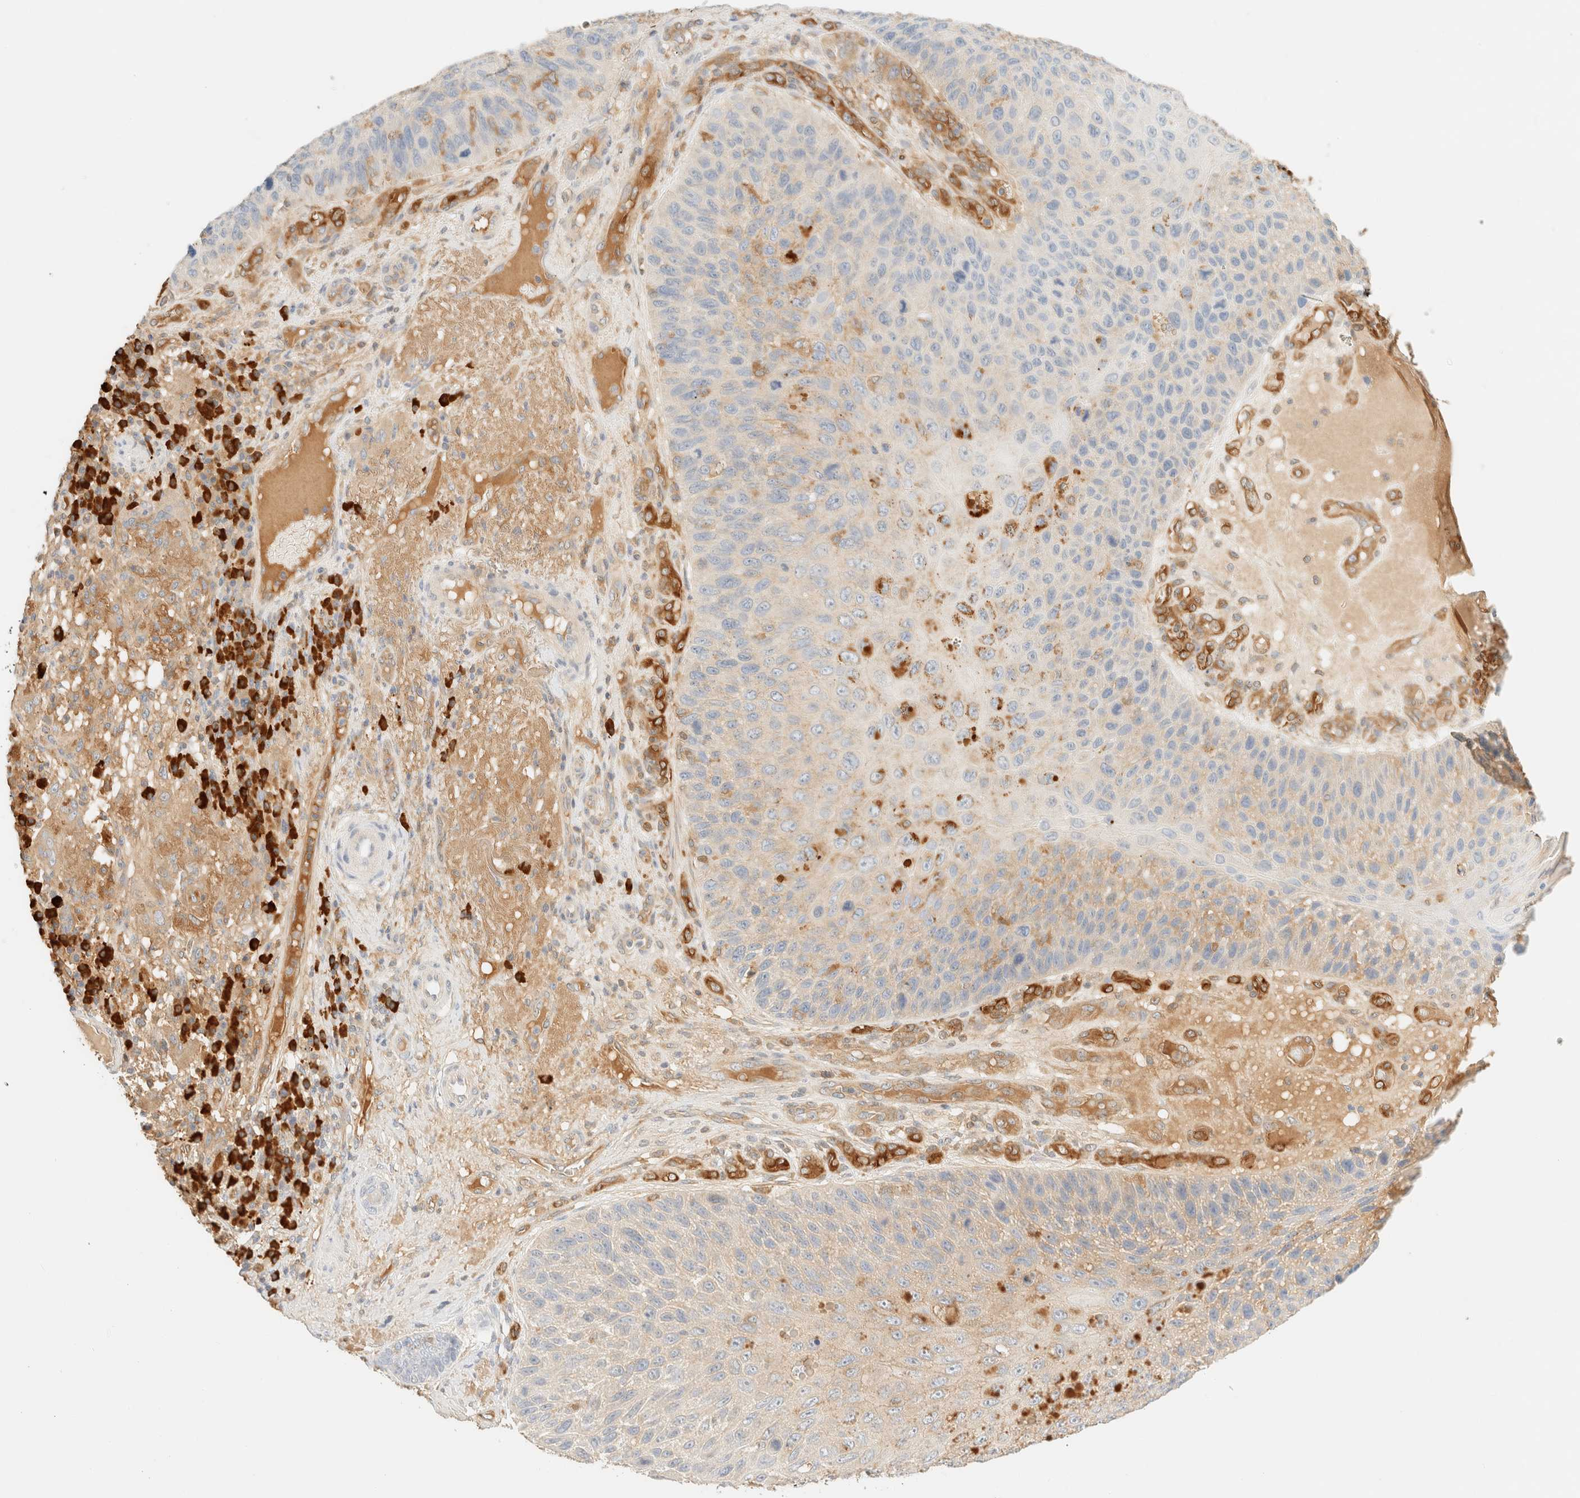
{"staining": {"intensity": "weak", "quantity": "25%-75%", "location": "cytoplasmic/membranous"}, "tissue": "skin cancer", "cell_type": "Tumor cells", "image_type": "cancer", "snomed": [{"axis": "morphology", "description": "Squamous cell carcinoma, NOS"}, {"axis": "topography", "description": "Skin"}], "caption": "This photomicrograph displays squamous cell carcinoma (skin) stained with immunohistochemistry (IHC) to label a protein in brown. The cytoplasmic/membranous of tumor cells show weak positivity for the protein. Nuclei are counter-stained blue.", "gene": "FHOD1", "patient": {"sex": "female", "age": 88}}